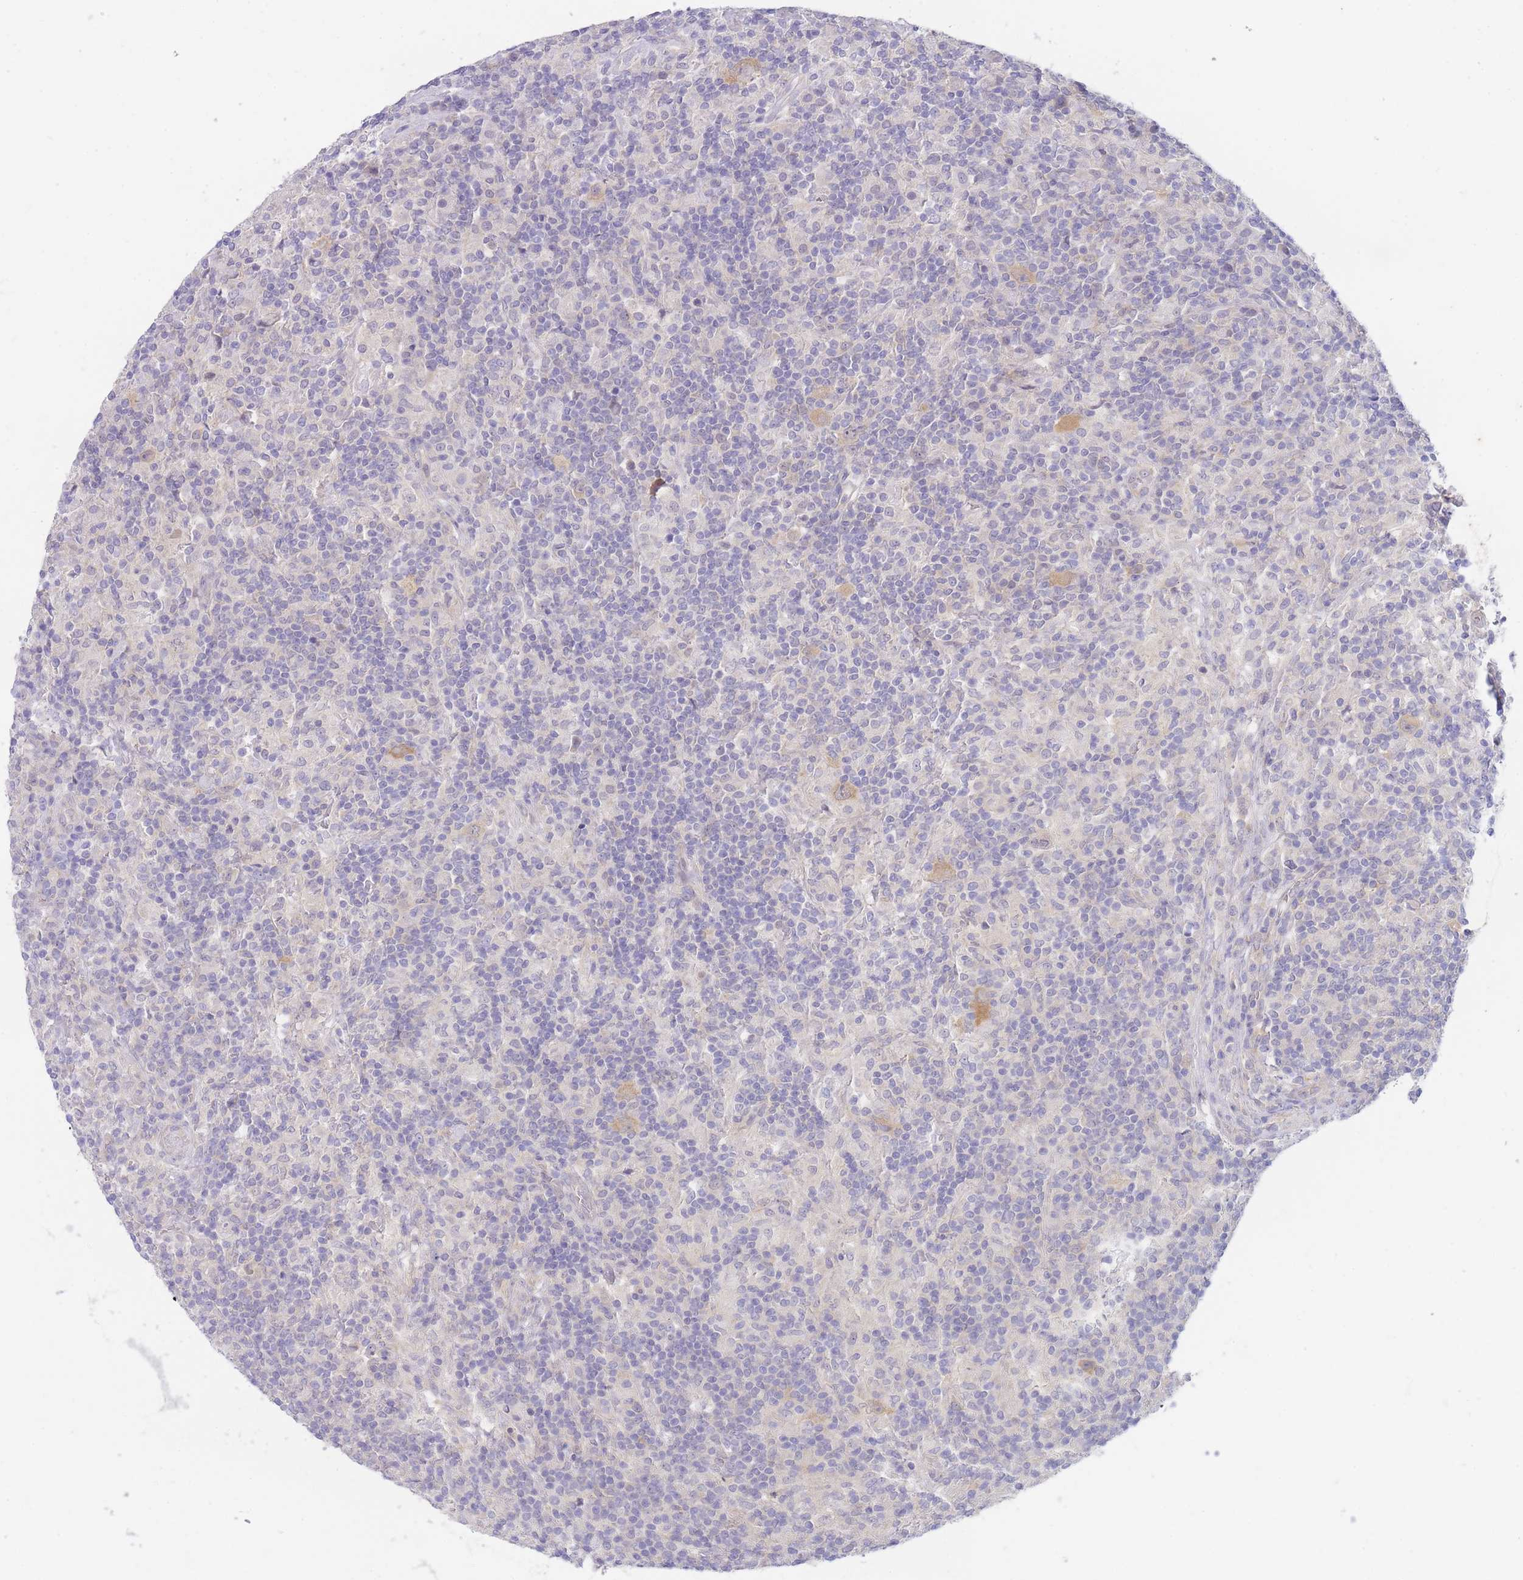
{"staining": {"intensity": "weak", "quantity": ">75%", "location": "cytoplasmic/membranous"}, "tissue": "lymphoma", "cell_type": "Tumor cells", "image_type": "cancer", "snomed": [{"axis": "morphology", "description": "Hodgkin's disease, NOS"}, {"axis": "topography", "description": "Lymph node"}], "caption": "This is a histology image of immunohistochemistry (IHC) staining of Hodgkin's disease, which shows weak staining in the cytoplasmic/membranous of tumor cells.", "gene": "SUGT1", "patient": {"sex": "male", "age": 70}}